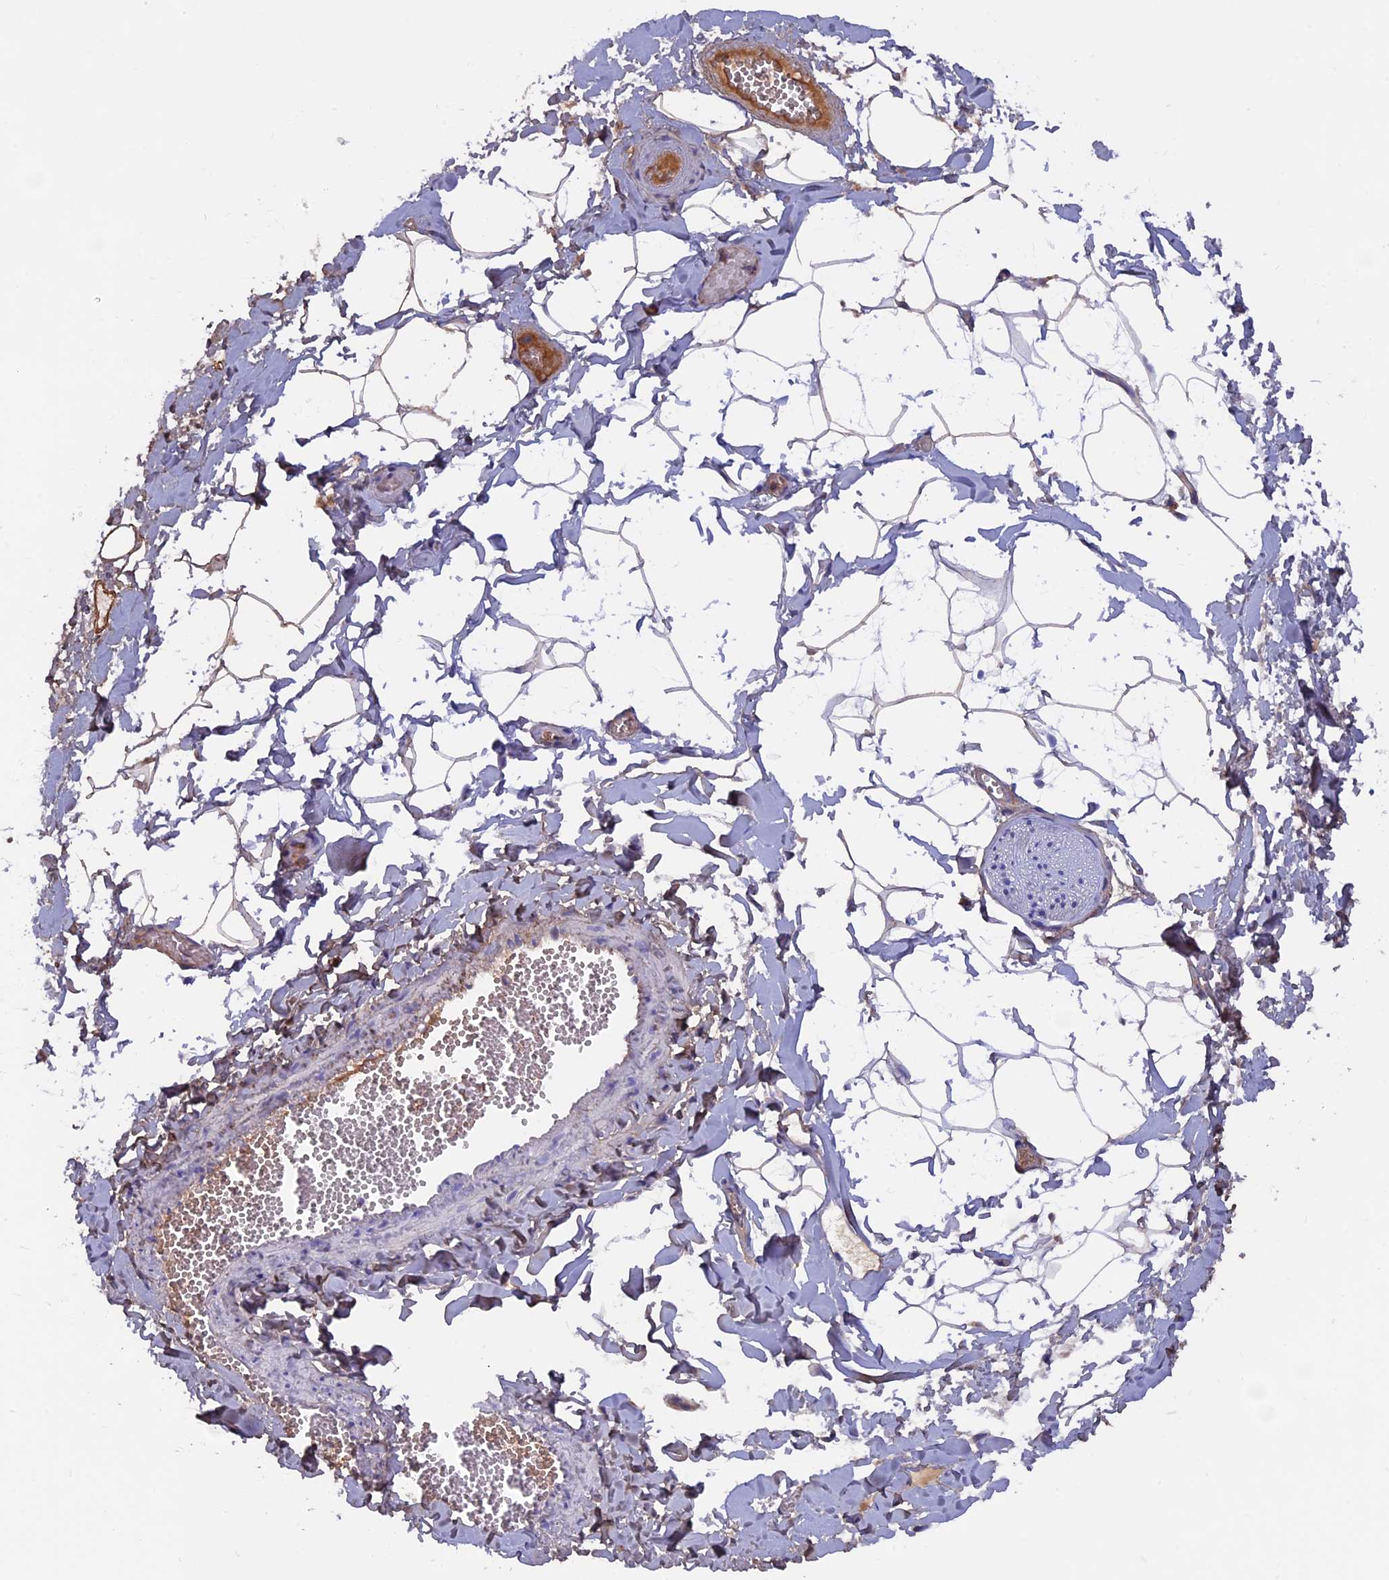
{"staining": {"intensity": "negative", "quantity": "none", "location": "none"}, "tissue": "adipose tissue", "cell_type": "Adipocytes", "image_type": "normal", "snomed": [{"axis": "morphology", "description": "Normal tissue, NOS"}, {"axis": "topography", "description": "Gallbladder"}, {"axis": "topography", "description": "Peripheral nerve tissue"}], "caption": "There is no significant expression in adipocytes of adipose tissue. (Brightfield microscopy of DAB IHC at high magnification).", "gene": "COL4A3", "patient": {"sex": "male", "age": 38}}